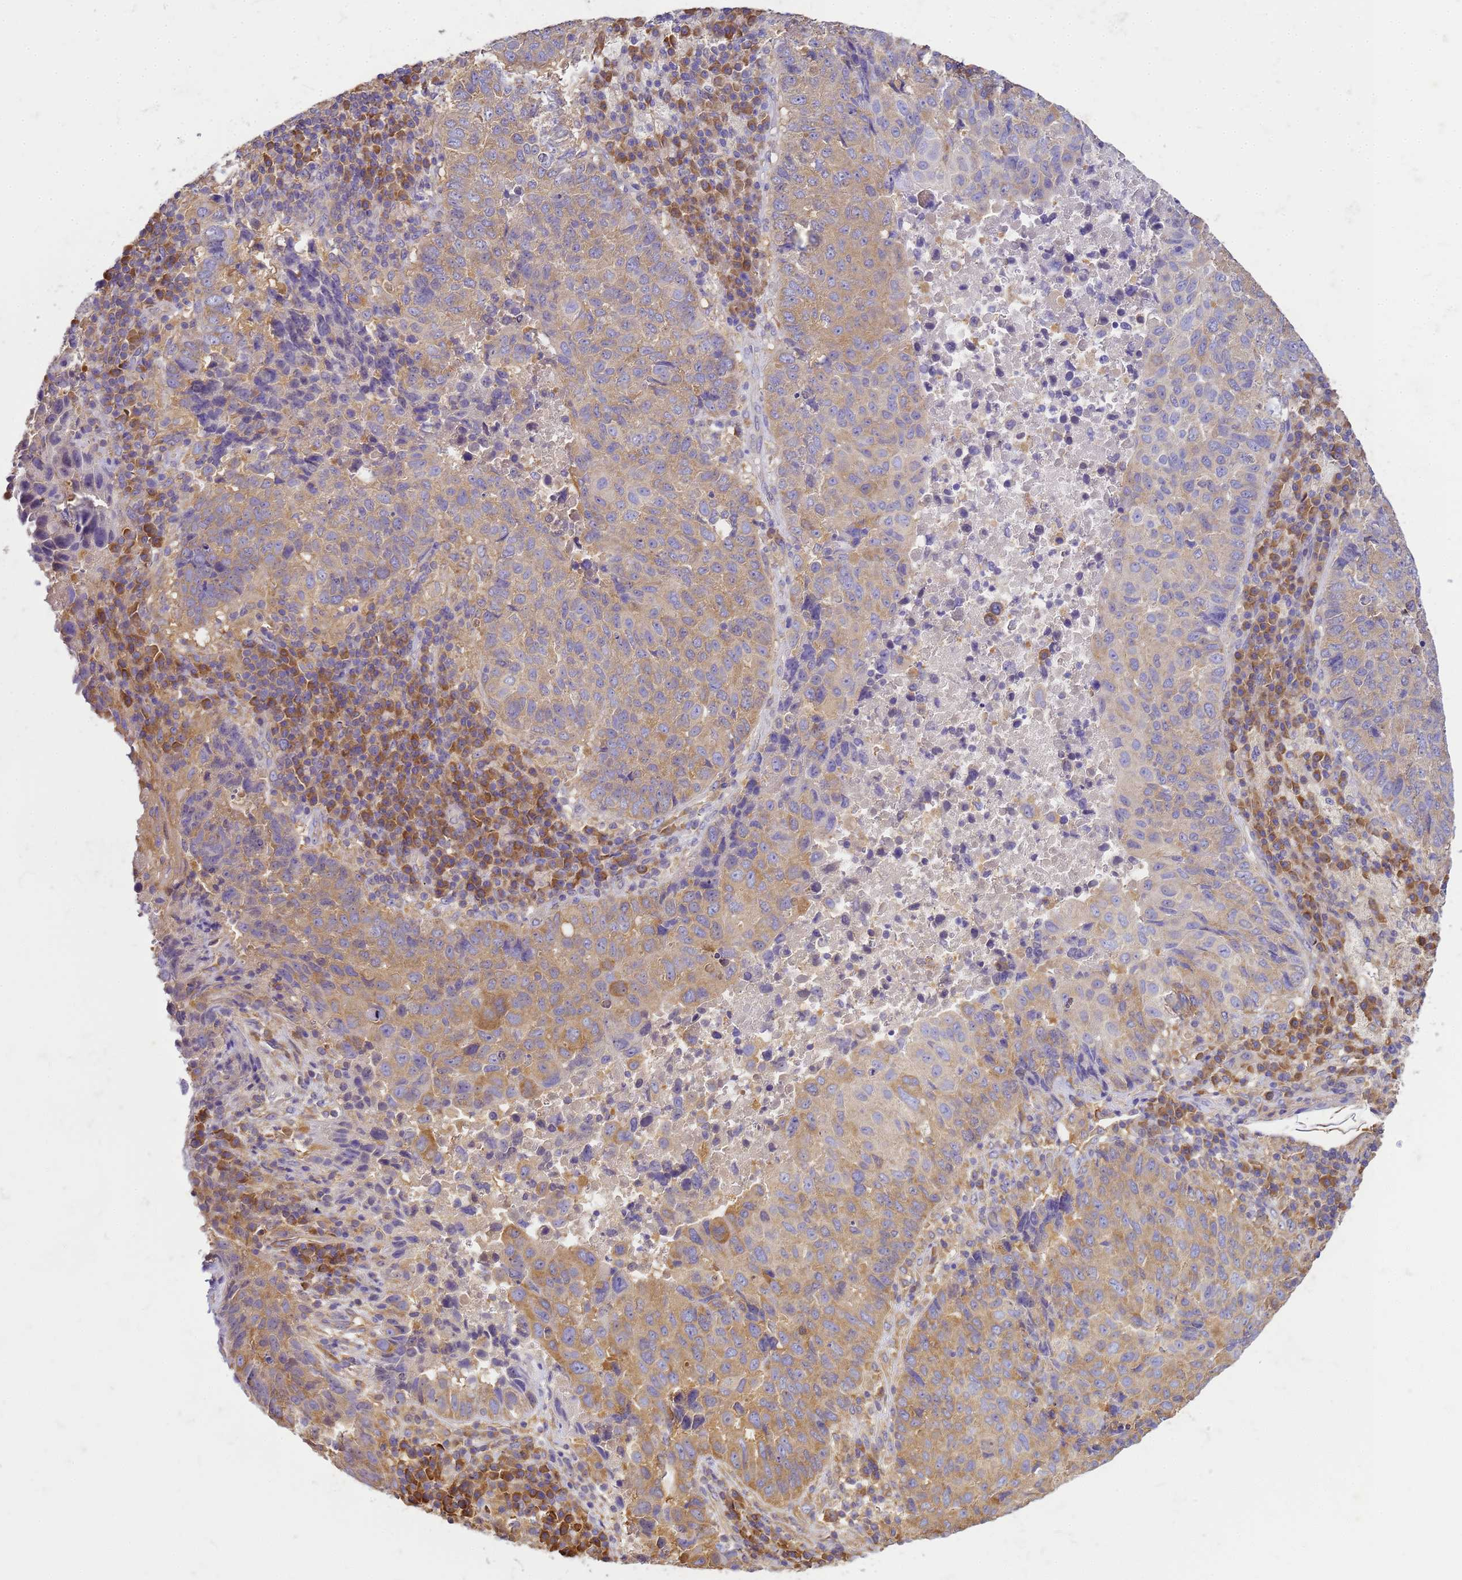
{"staining": {"intensity": "moderate", "quantity": "25%-75%", "location": "cytoplasmic/membranous"}, "tissue": "lung cancer", "cell_type": "Tumor cells", "image_type": "cancer", "snomed": [{"axis": "morphology", "description": "Squamous cell carcinoma, NOS"}, {"axis": "topography", "description": "Lung"}], "caption": "Tumor cells display moderate cytoplasmic/membranous expression in approximately 25%-75% of cells in lung cancer (squamous cell carcinoma).", "gene": "NARS1", "patient": {"sex": "male", "age": 73}}